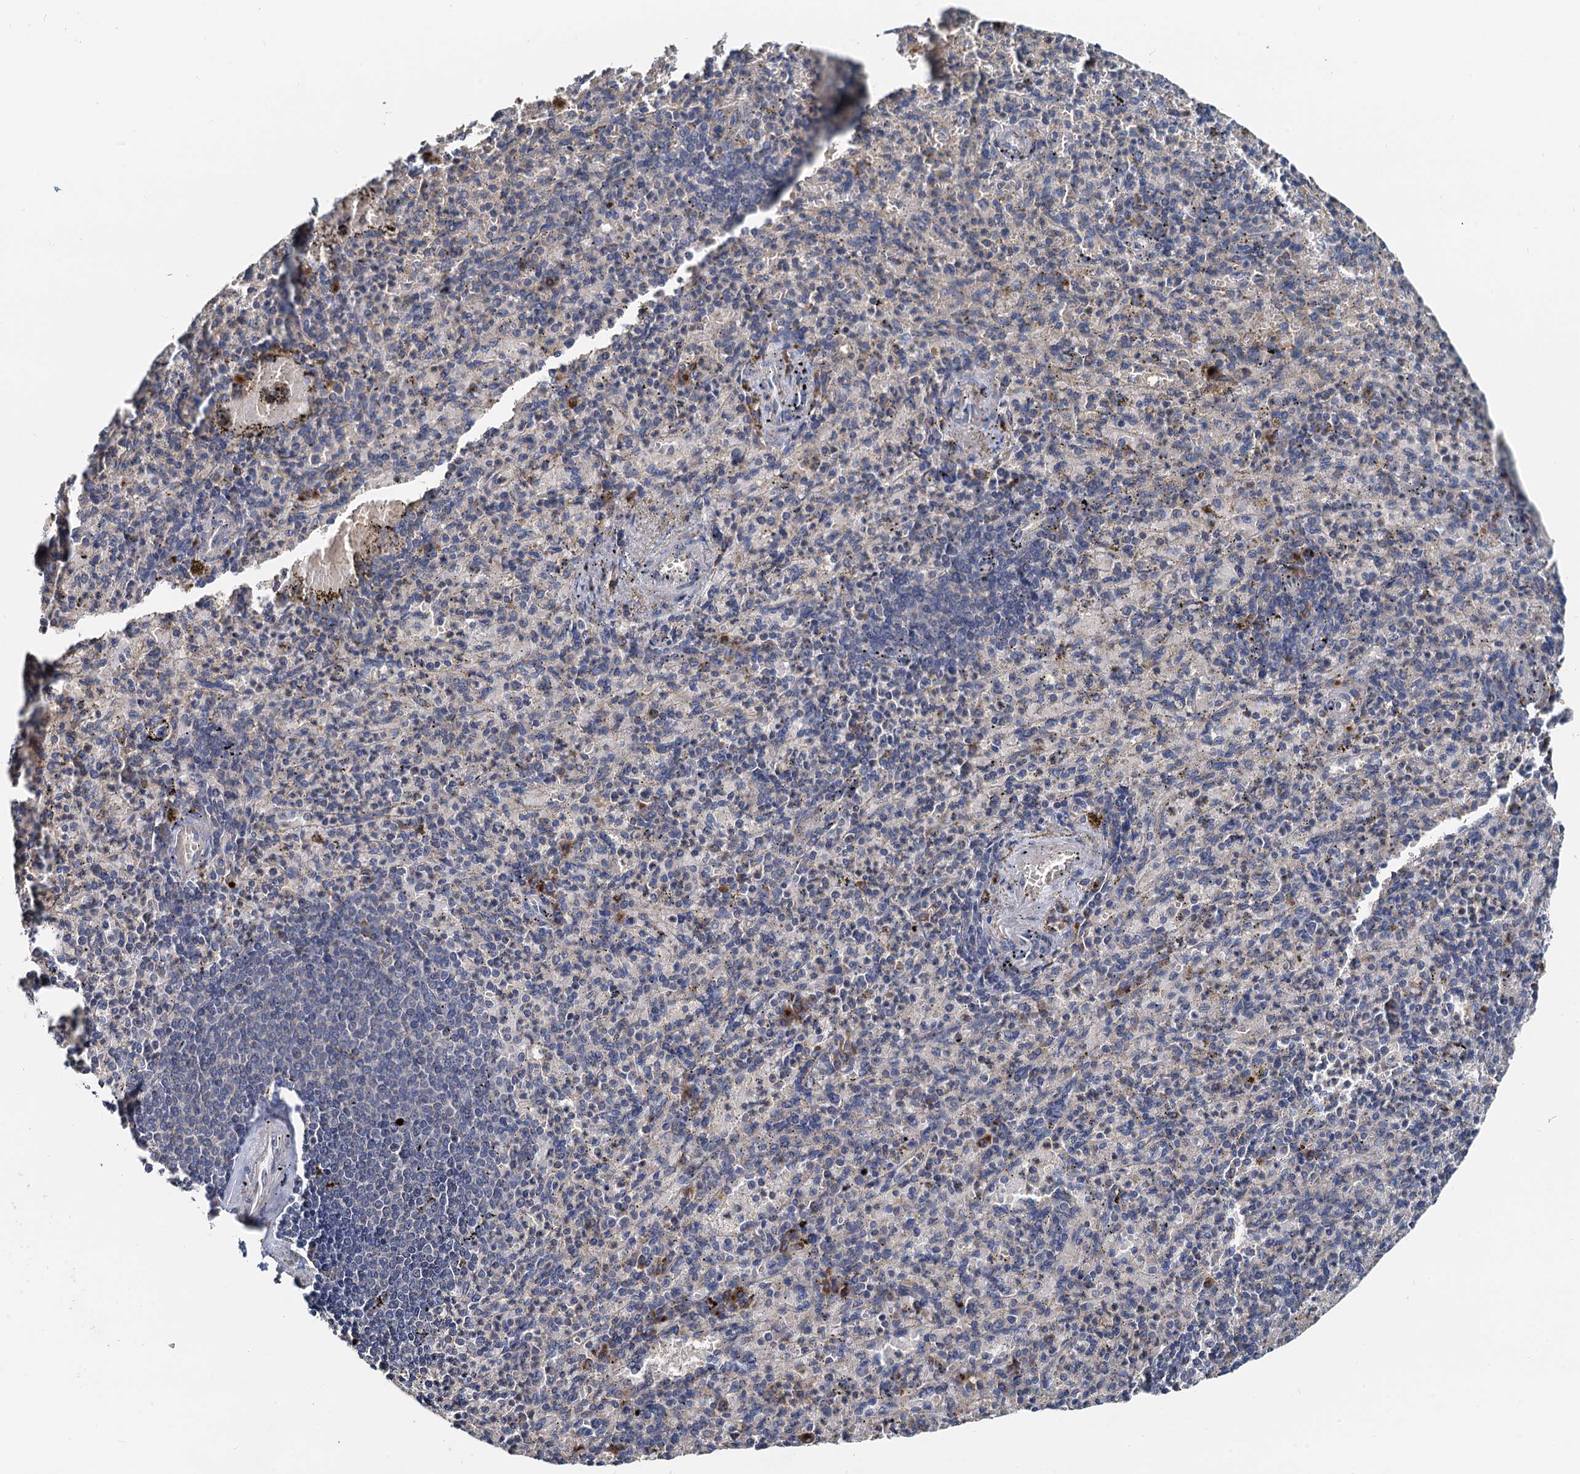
{"staining": {"intensity": "negative", "quantity": "none", "location": "none"}, "tissue": "spleen", "cell_type": "Cells in red pulp", "image_type": "normal", "snomed": [{"axis": "morphology", "description": "Normal tissue, NOS"}, {"axis": "topography", "description": "Spleen"}], "caption": "The immunohistochemistry (IHC) image has no significant positivity in cells in red pulp of spleen. (DAB immunohistochemistry (IHC) with hematoxylin counter stain).", "gene": "NKAPD1", "patient": {"sex": "female", "age": 74}}